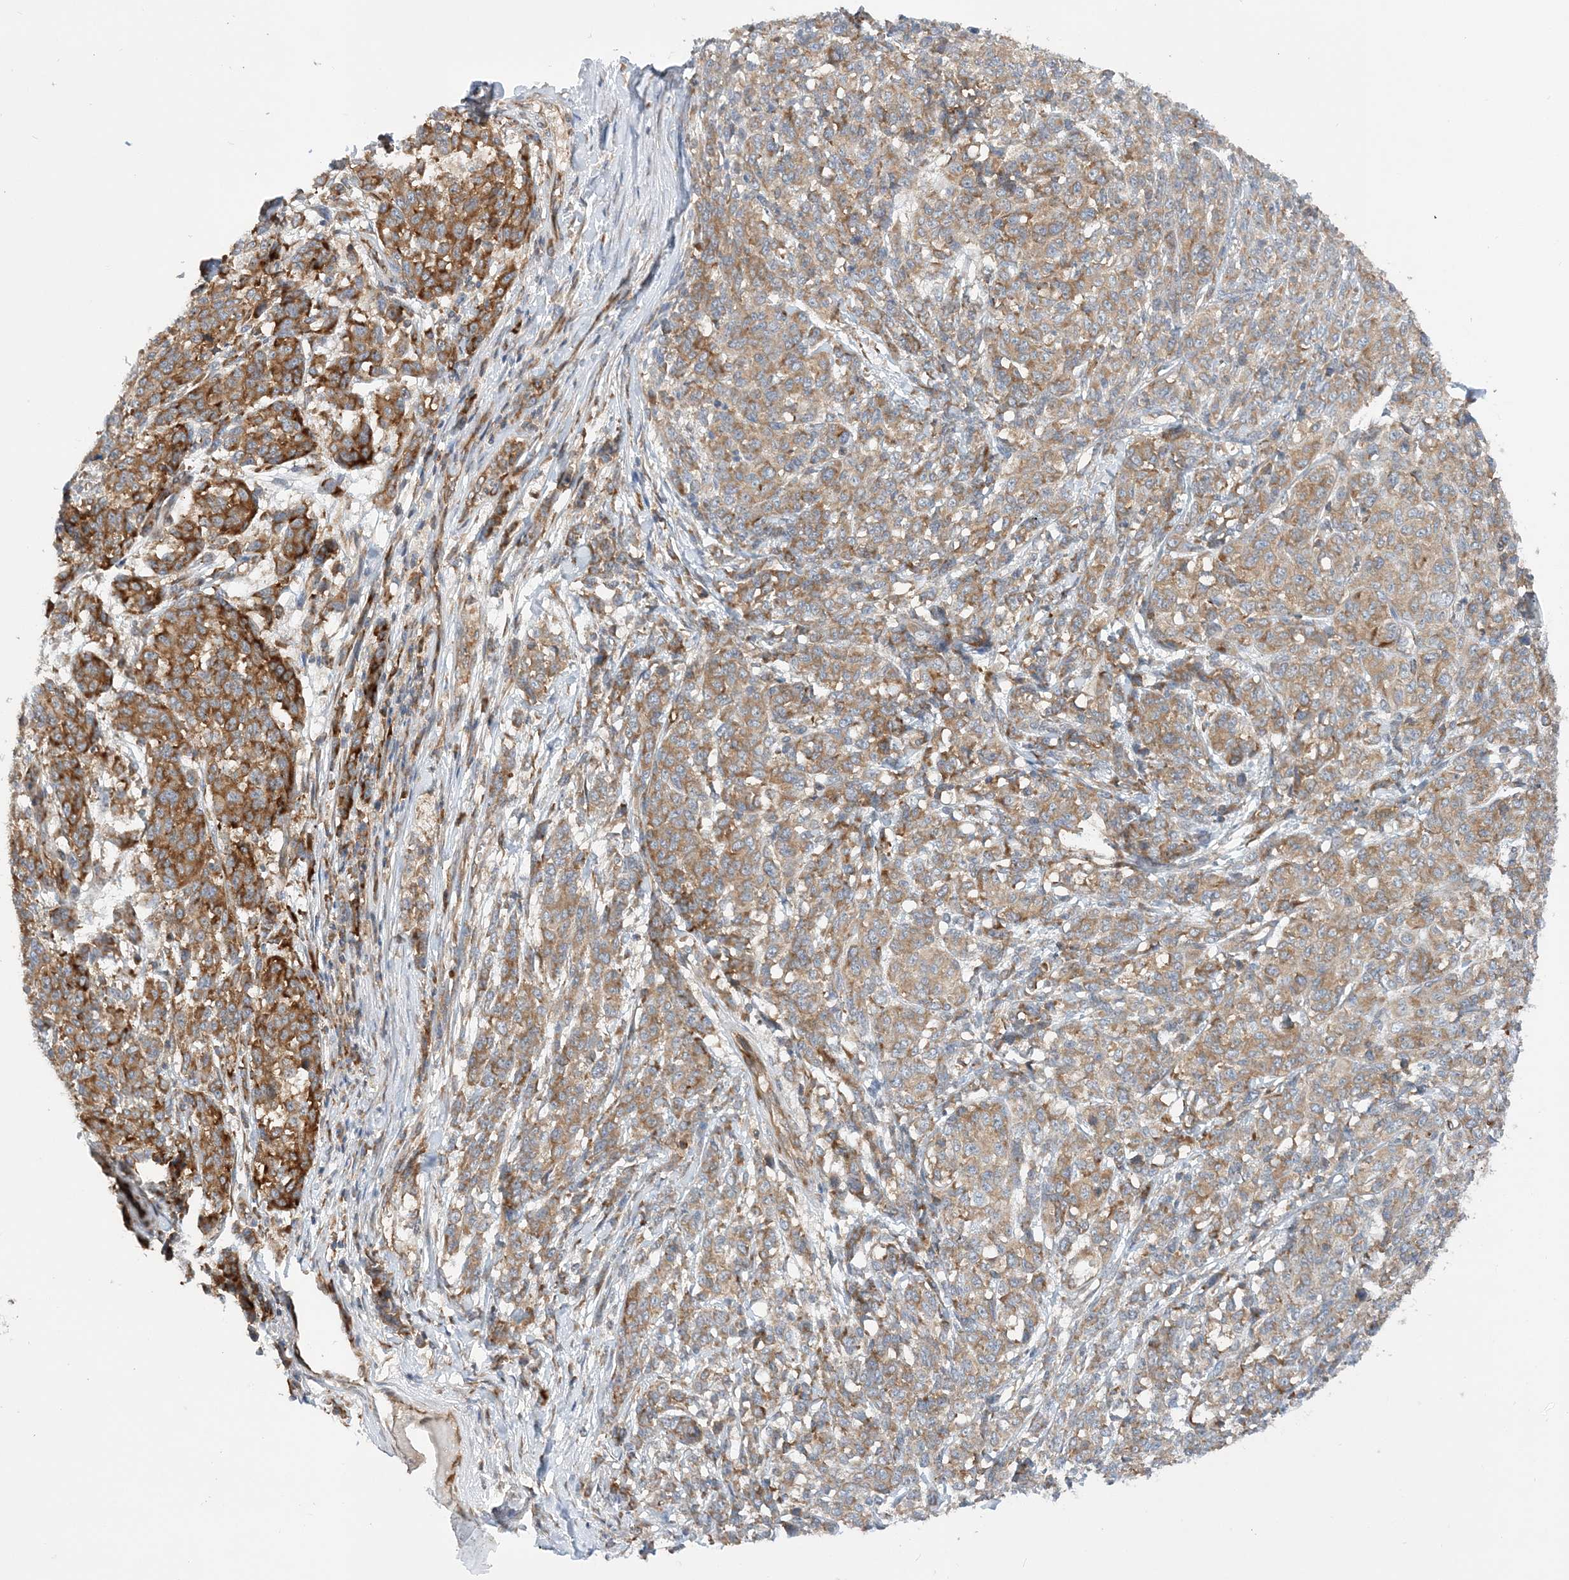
{"staining": {"intensity": "moderate", "quantity": ">75%", "location": "cytoplasmic/membranous"}, "tissue": "melanoma", "cell_type": "Tumor cells", "image_type": "cancer", "snomed": [{"axis": "morphology", "description": "Malignant melanoma, NOS"}, {"axis": "topography", "description": "Skin"}], "caption": "Brown immunohistochemical staining in human melanoma exhibits moderate cytoplasmic/membranous expression in approximately >75% of tumor cells.", "gene": "LARP4B", "patient": {"sex": "male", "age": 49}}